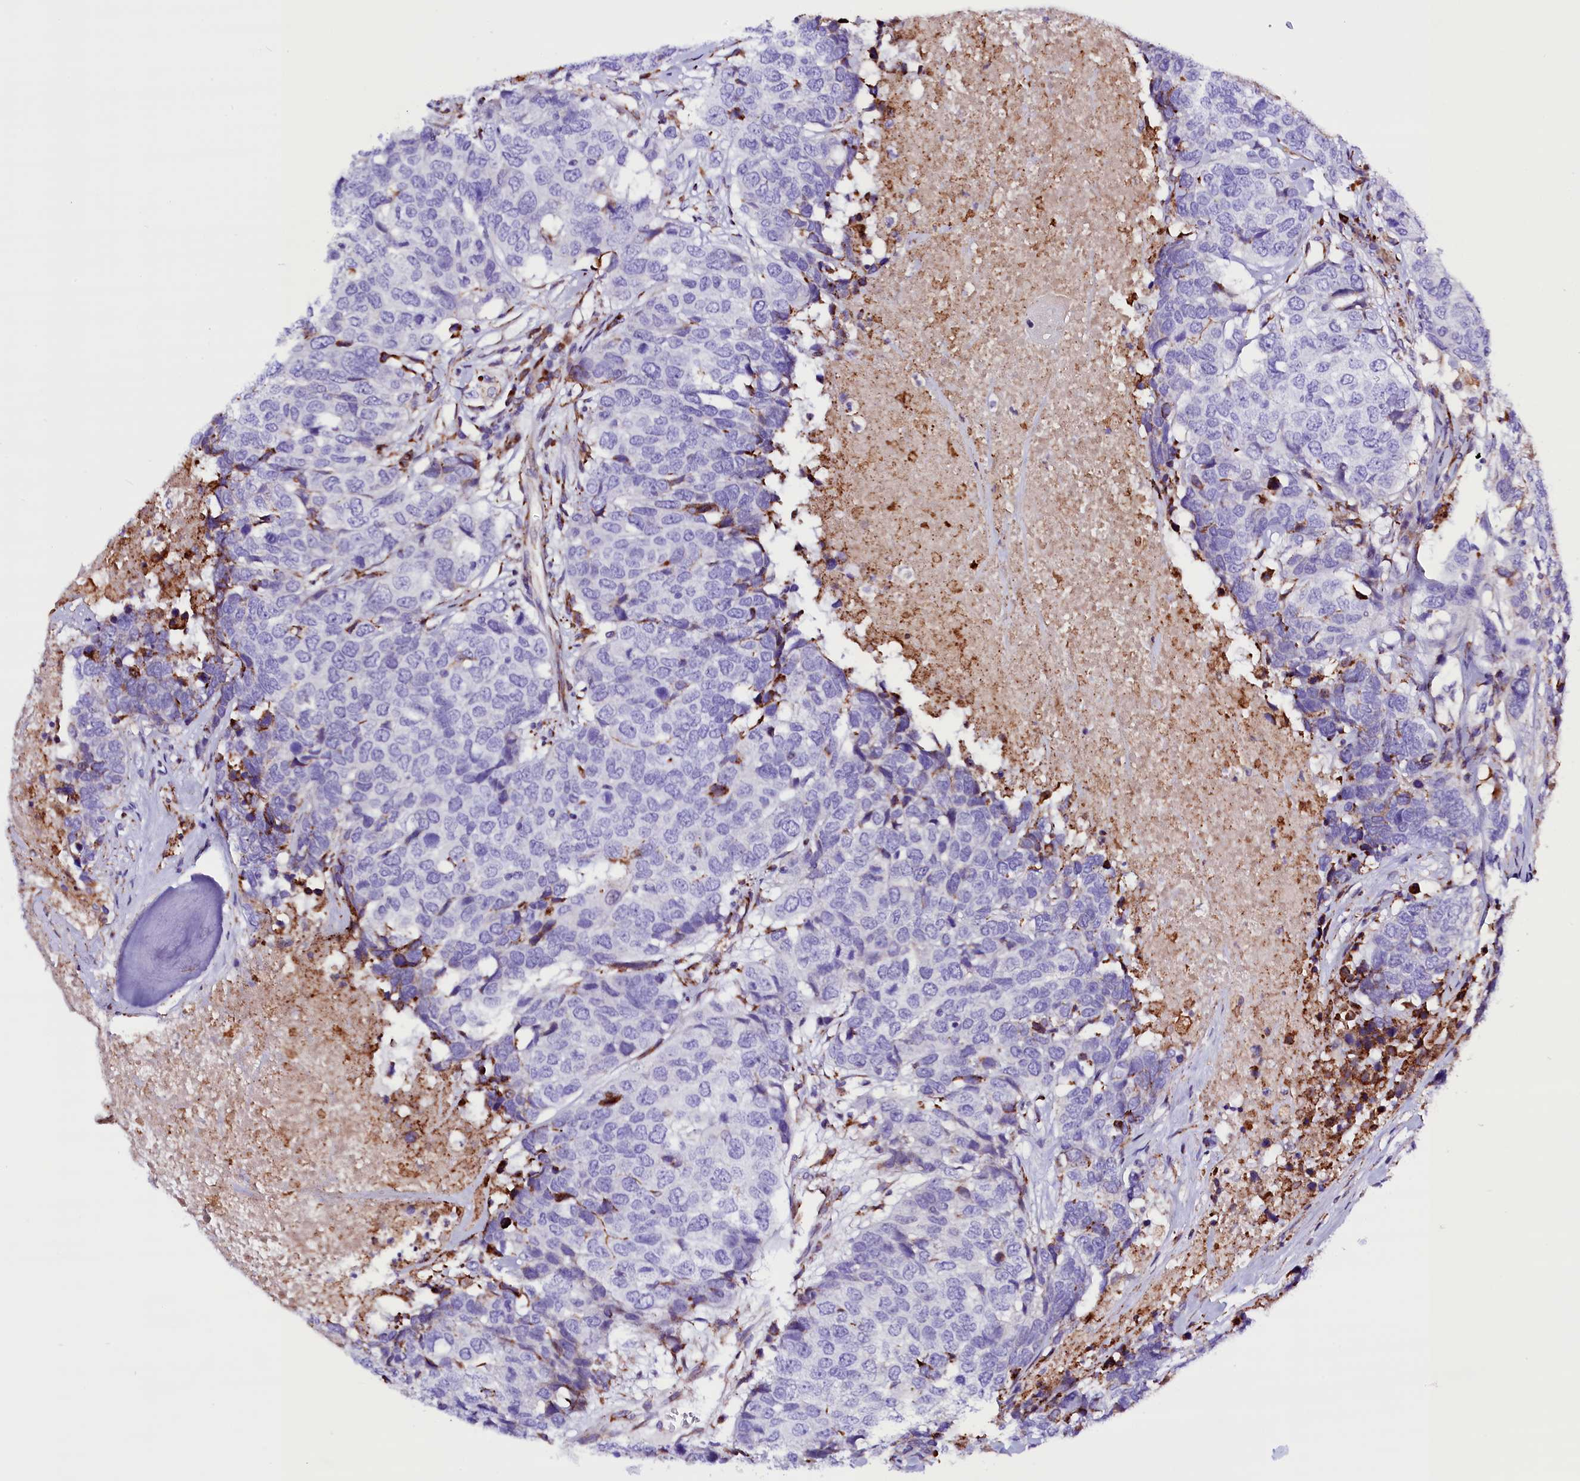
{"staining": {"intensity": "negative", "quantity": "none", "location": "none"}, "tissue": "head and neck cancer", "cell_type": "Tumor cells", "image_type": "cancer", "snomed": [{"axis": "morphology", "description": "Squamous cell carcinoma, NOS"}, {"axis": "topography", "description": "Head-Neck"}], "caption": "IHC micrograph of human head and neck cancer (squamous cell carcinoma) stained for a protein (brown), which displays no staining in tumor cells.", "gene": "CMTR2", "patient": {"sex": "male", "age": 66}}